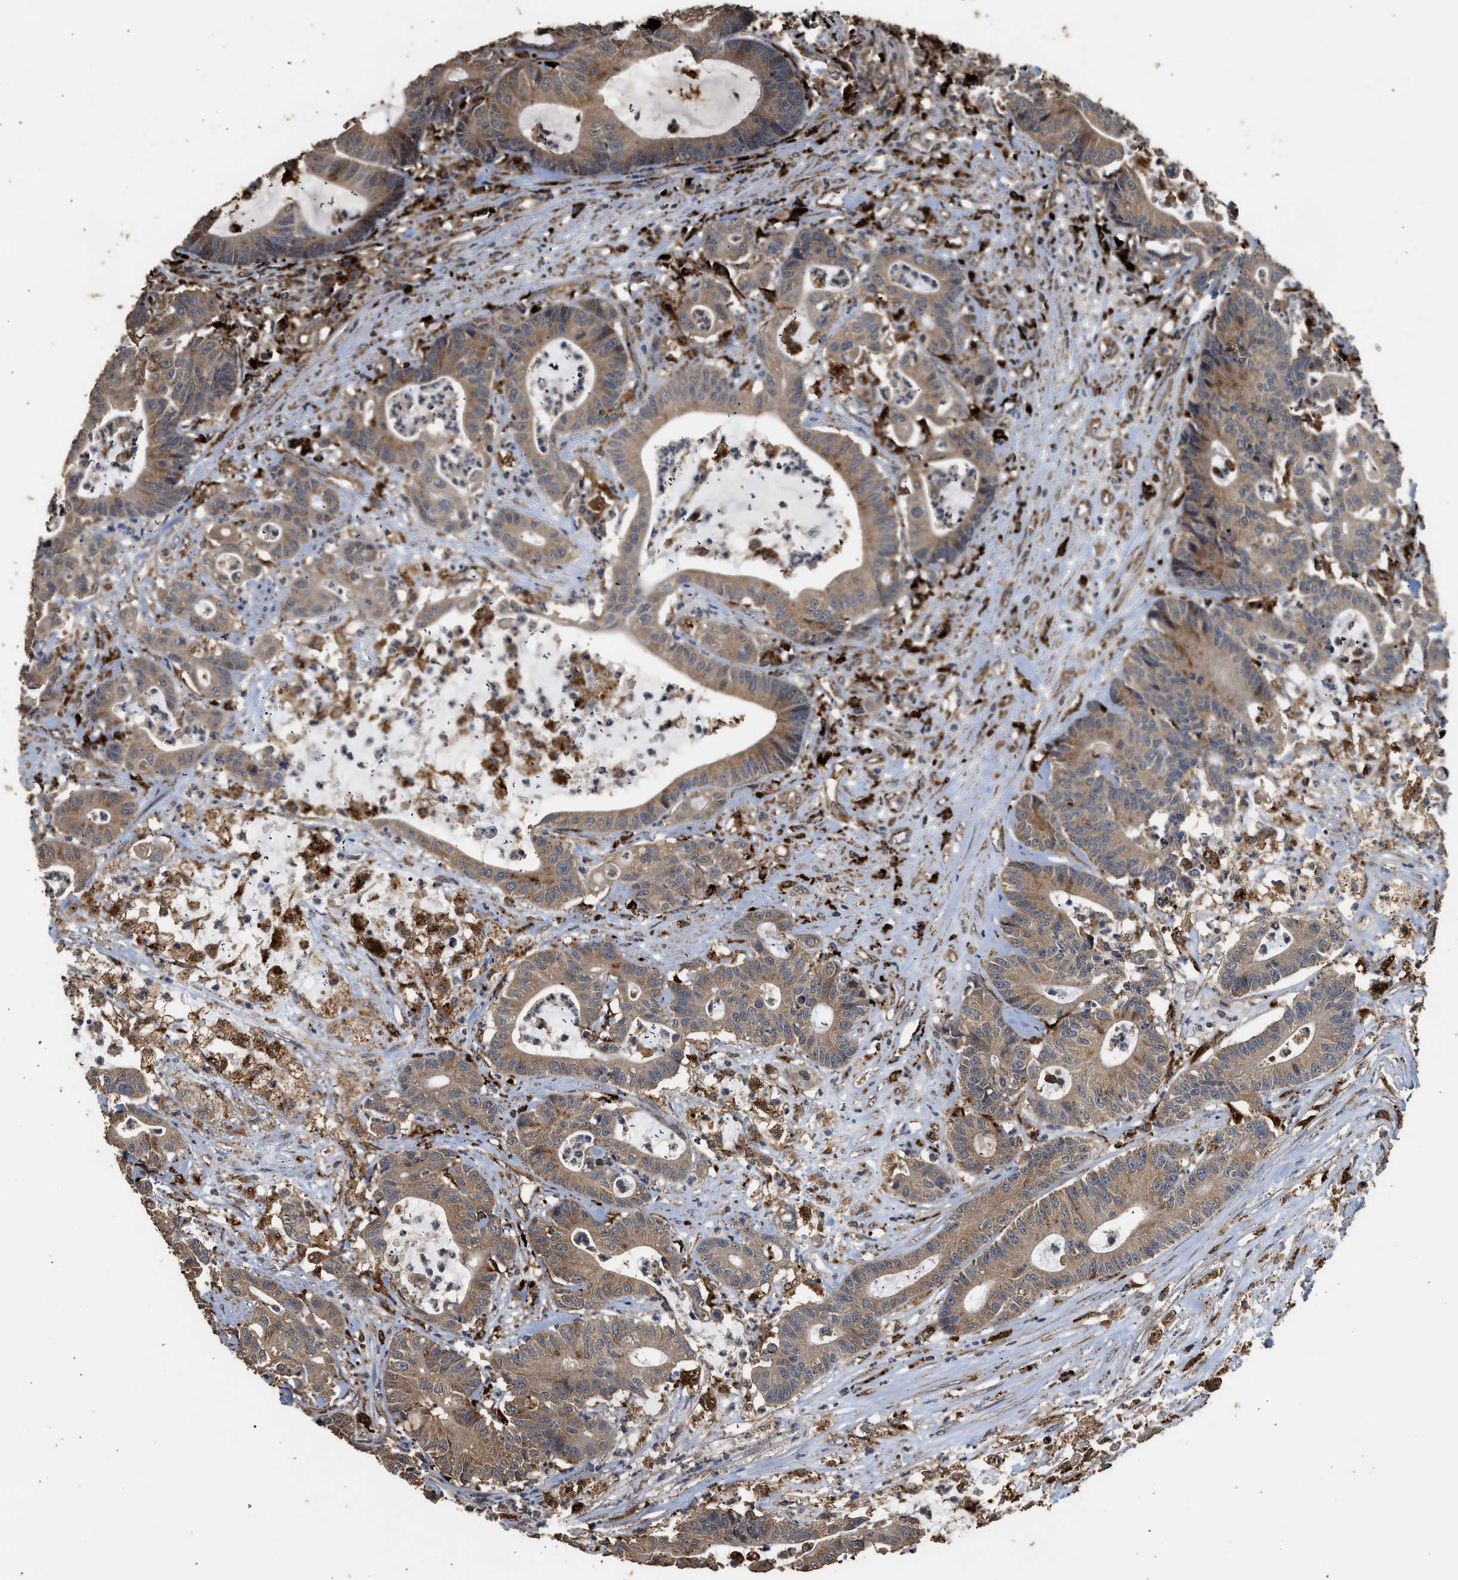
{"staining": {"intensity": "moderate", "quantity": ">75%", "location": "cytoplasmic/membranous"}, "tissue": "colorectal cancer", "cell_type": "Tumor cells", "image_type": "cancer", "snomed": [{"axis": "morphology", "description": "Adenocarcinoma, NOS"}, {"axis": "topography", "description": "Colon"}], "caption": "Brown immunohistochemical staining in colorectal adenocarcinoma shows moderate cytoplasmic/membranous positivity in about >75% of tumor cells. (DAB (3,3'-diaminobenzidine) = brown stain, brightfield microscopy at high magnification).", "gene": "CTSV", "patient": {"sex": "female", "age": 84}}